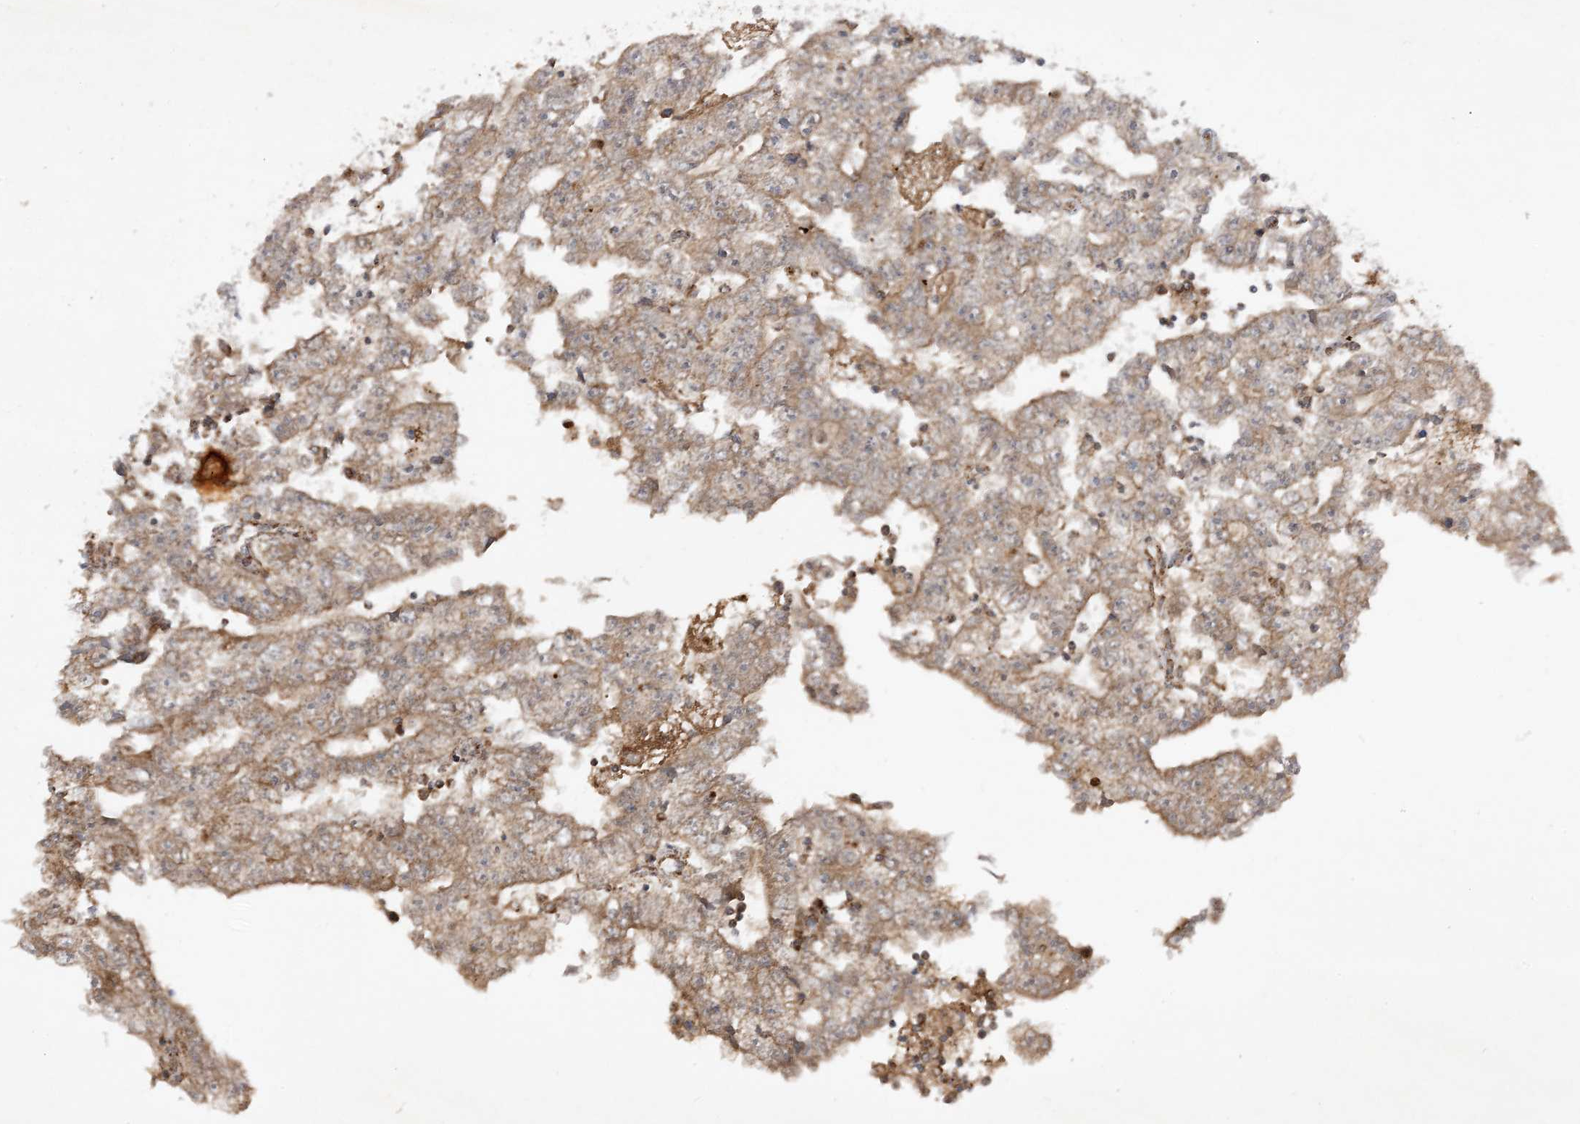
{"staining": {"intensity": "moderate", "quantity": ">75%", "location": "cytoplasmic/membranous"}, "tissue": "testis cancer", "cell_type": "Tumor cells", "image_type": "cancer", "snomed": [{"axis": "morphology", "description": "Carcinoma, Embryonal, NOS"}, {"axis": "topography", "description": "Testis"}], "caption": "A photomicrograph showing moderate cytoplasmic/membranous staining in approximately >75% of tumor cells in testis embryonal carcinoma, as visualized by brown immunohistochemical staining.", "gene": "NDUFAF3", "patient": {"sex": "male", "age": 25}}